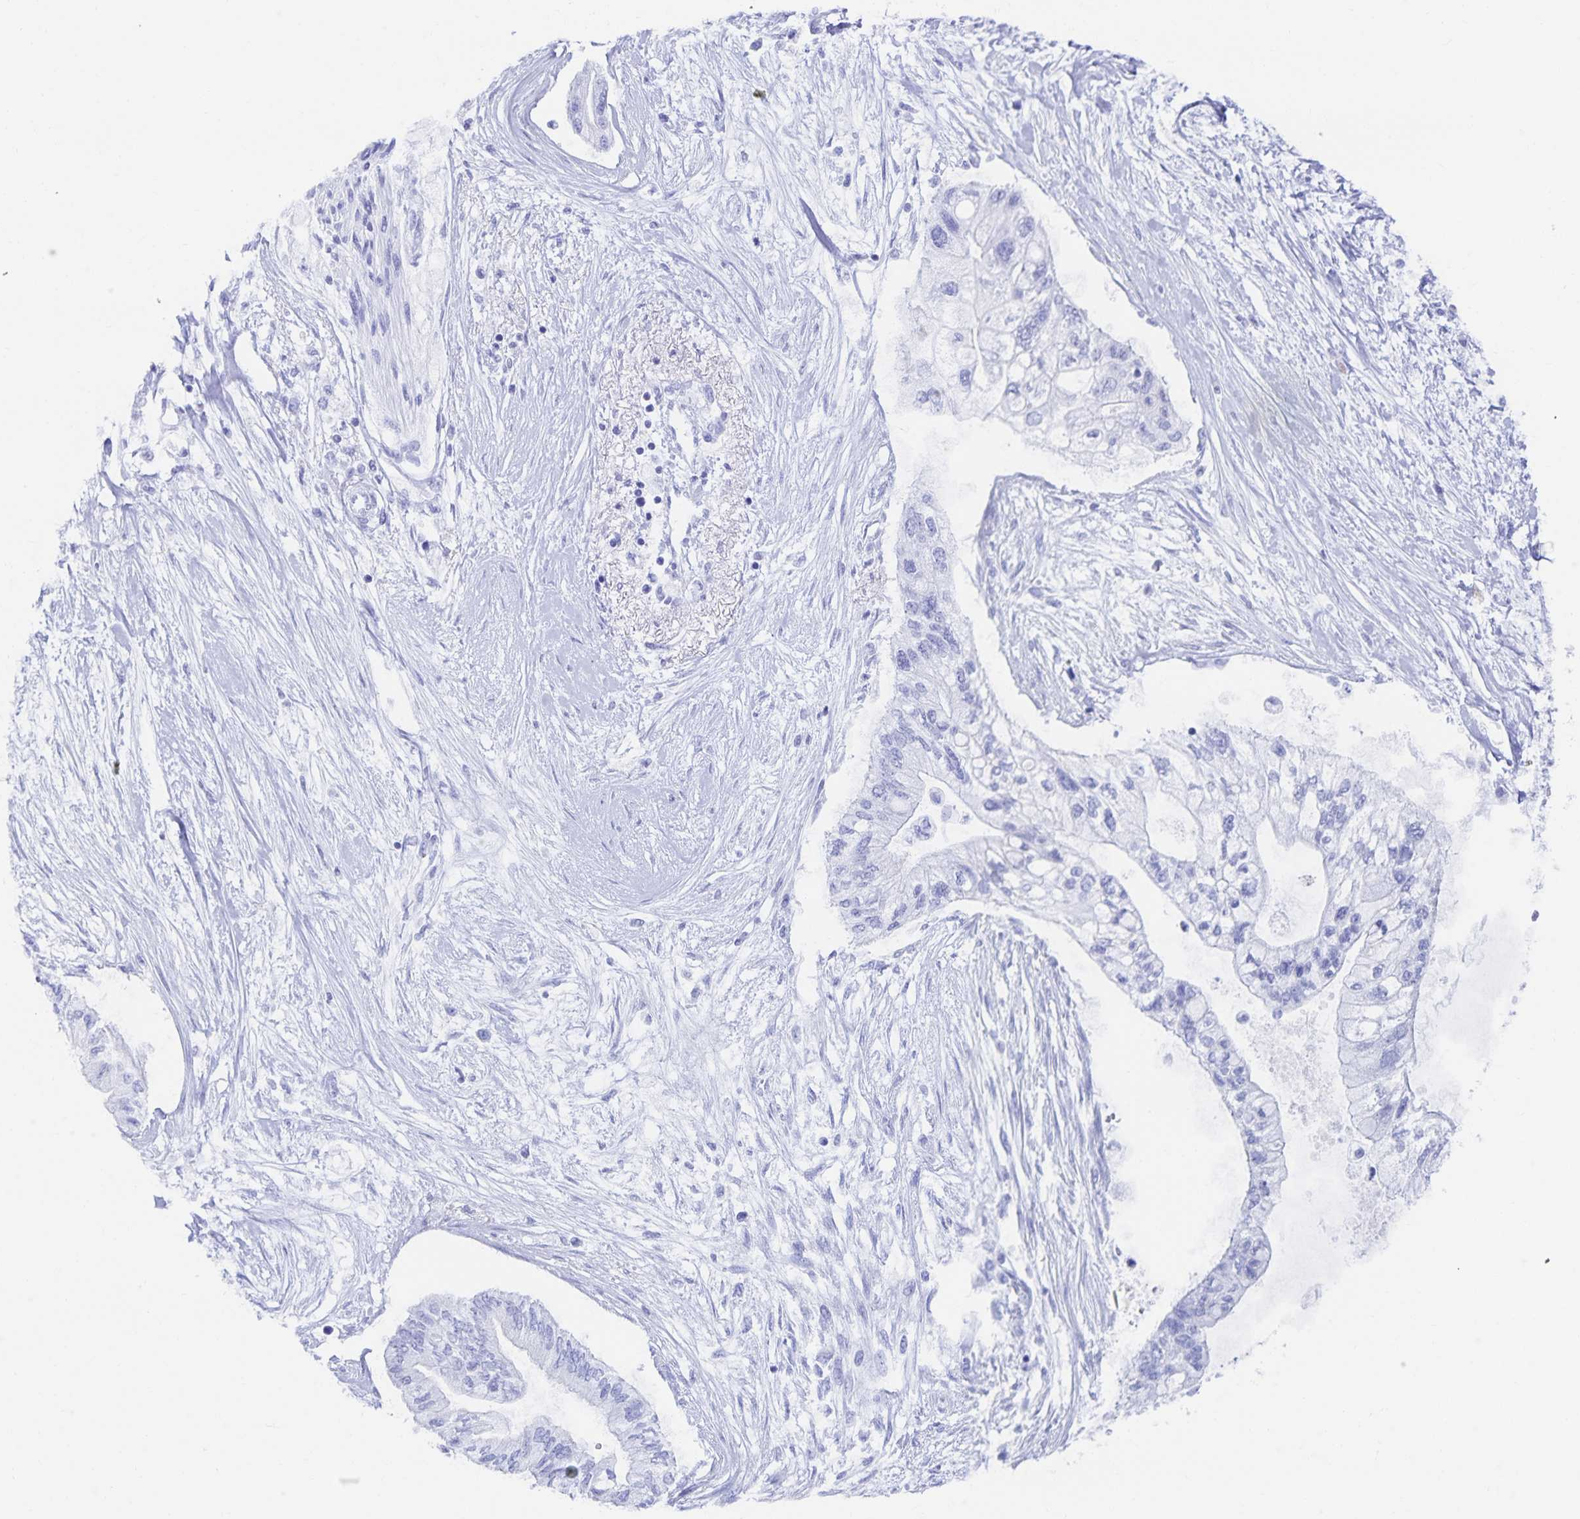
{"staining": {"intensity": "negative", "quantity": "none", "location": "none"}, "tissue": "pancreatic cancer", "cell_type": "Tumor cells", "image_type": "cancer", "snomed": [{"axis": "morphology", "description": "Adenocarcinoma, NOS"}, {"axis": "topography", "description": "Pancreas"}], "caption": "High power microscopy micrograph of an immunohistochemistry (IHC) image of adenocarcinoma (pancreatic), revealing no significant positivity in tumor cells.", "gene": "SNTN", "patient": {"sex": "female", "age": 77}}